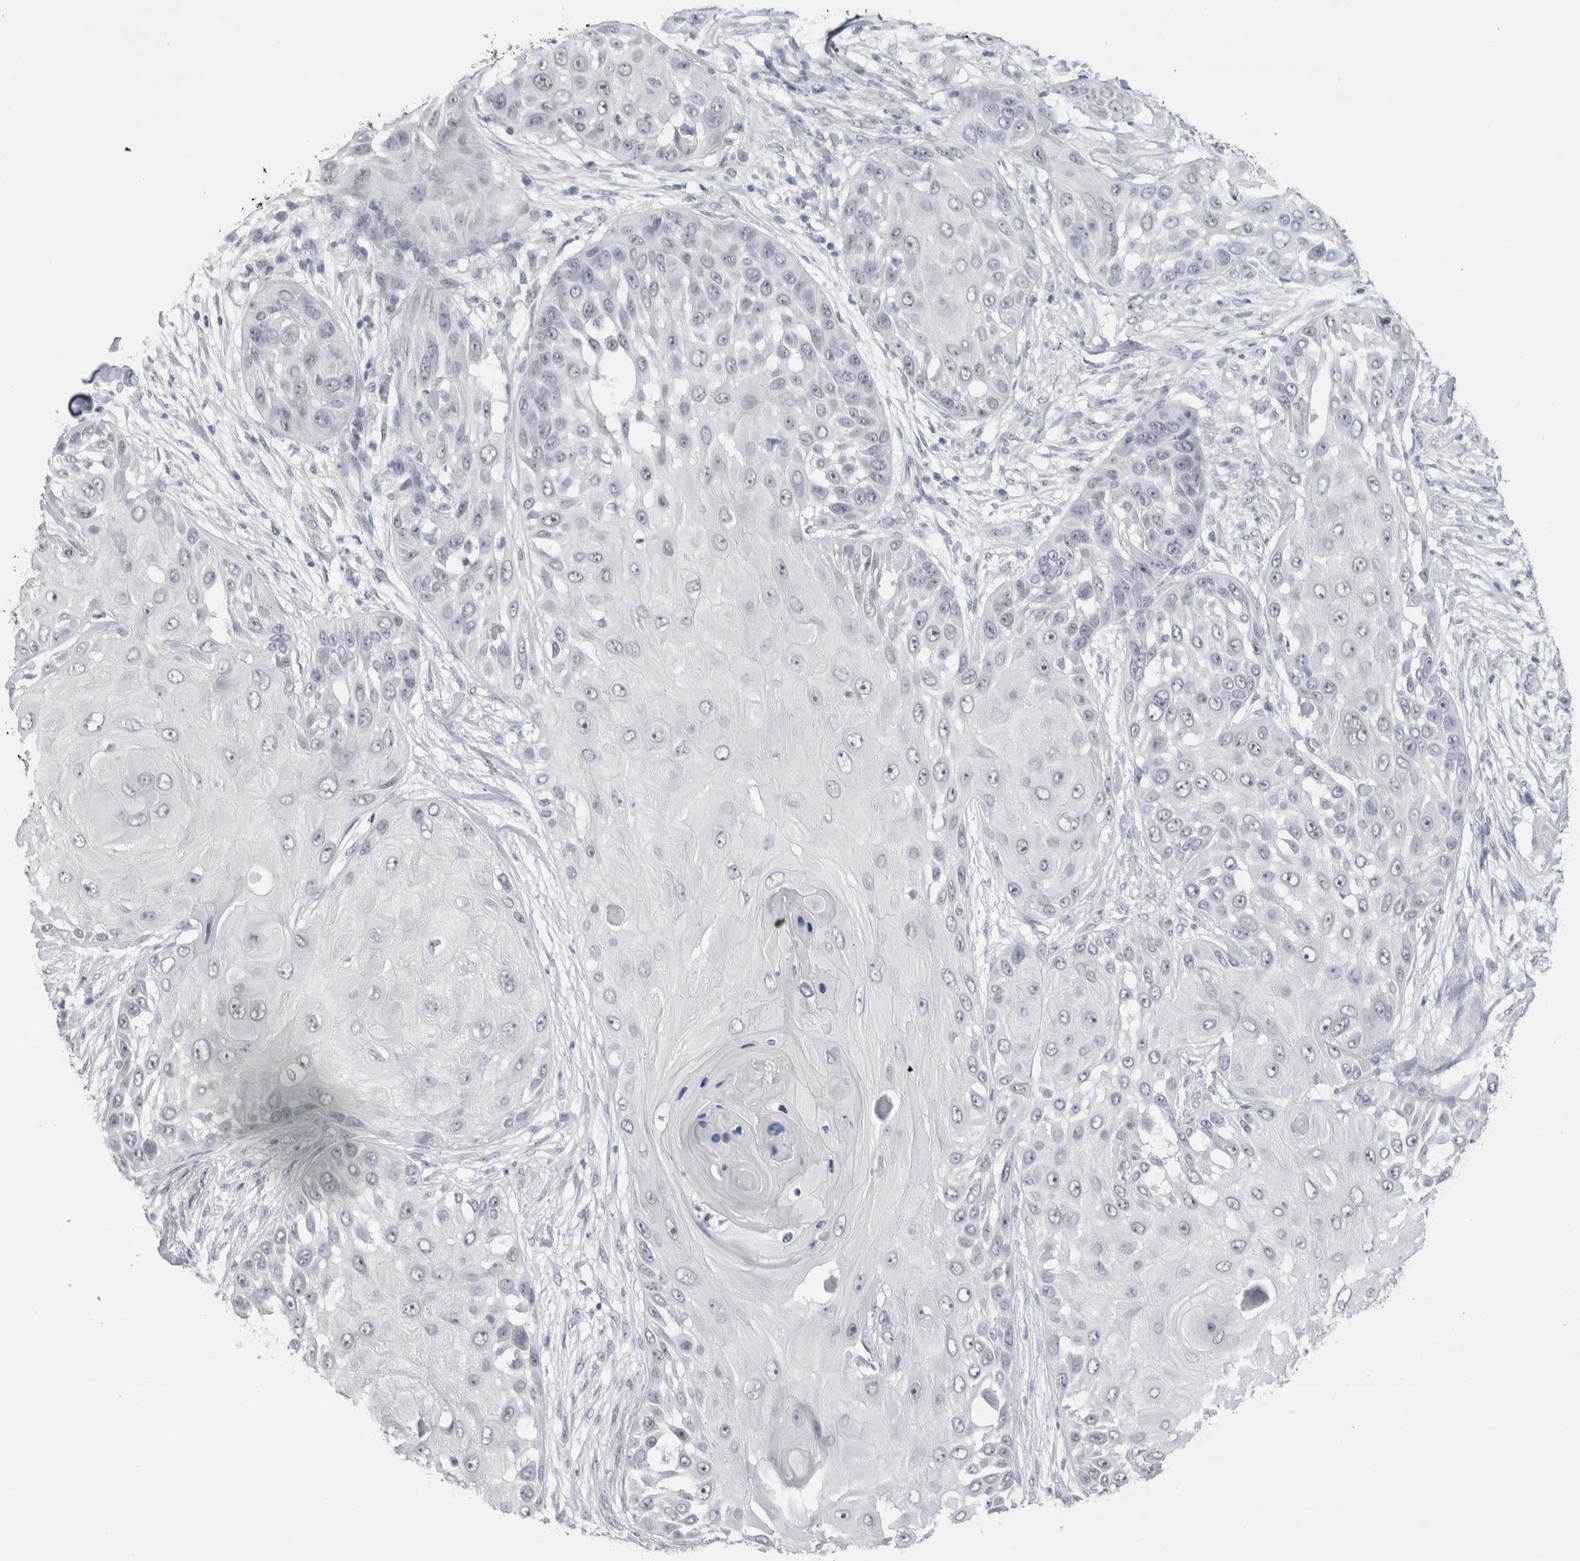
{"staining": {"intensity": "negative", "quantity": "none", "location": "none"}, "tissue": "skin cancer", "cell_type": "Tumor cells", "image_type": "cancer", "snomed": [{"axis": "morphology", "description": "Squamous cell carcinoma, NOS"}, {"axis": "topography", "description": "Skin"}], "caption": "This is an immunohistochemistry (IHC) histopathology image of squamous cell carcinoma (skin). There is no expression in tumor cells.", "gene": "CDH17", "patient": {"sex": "female", "age": 44}}